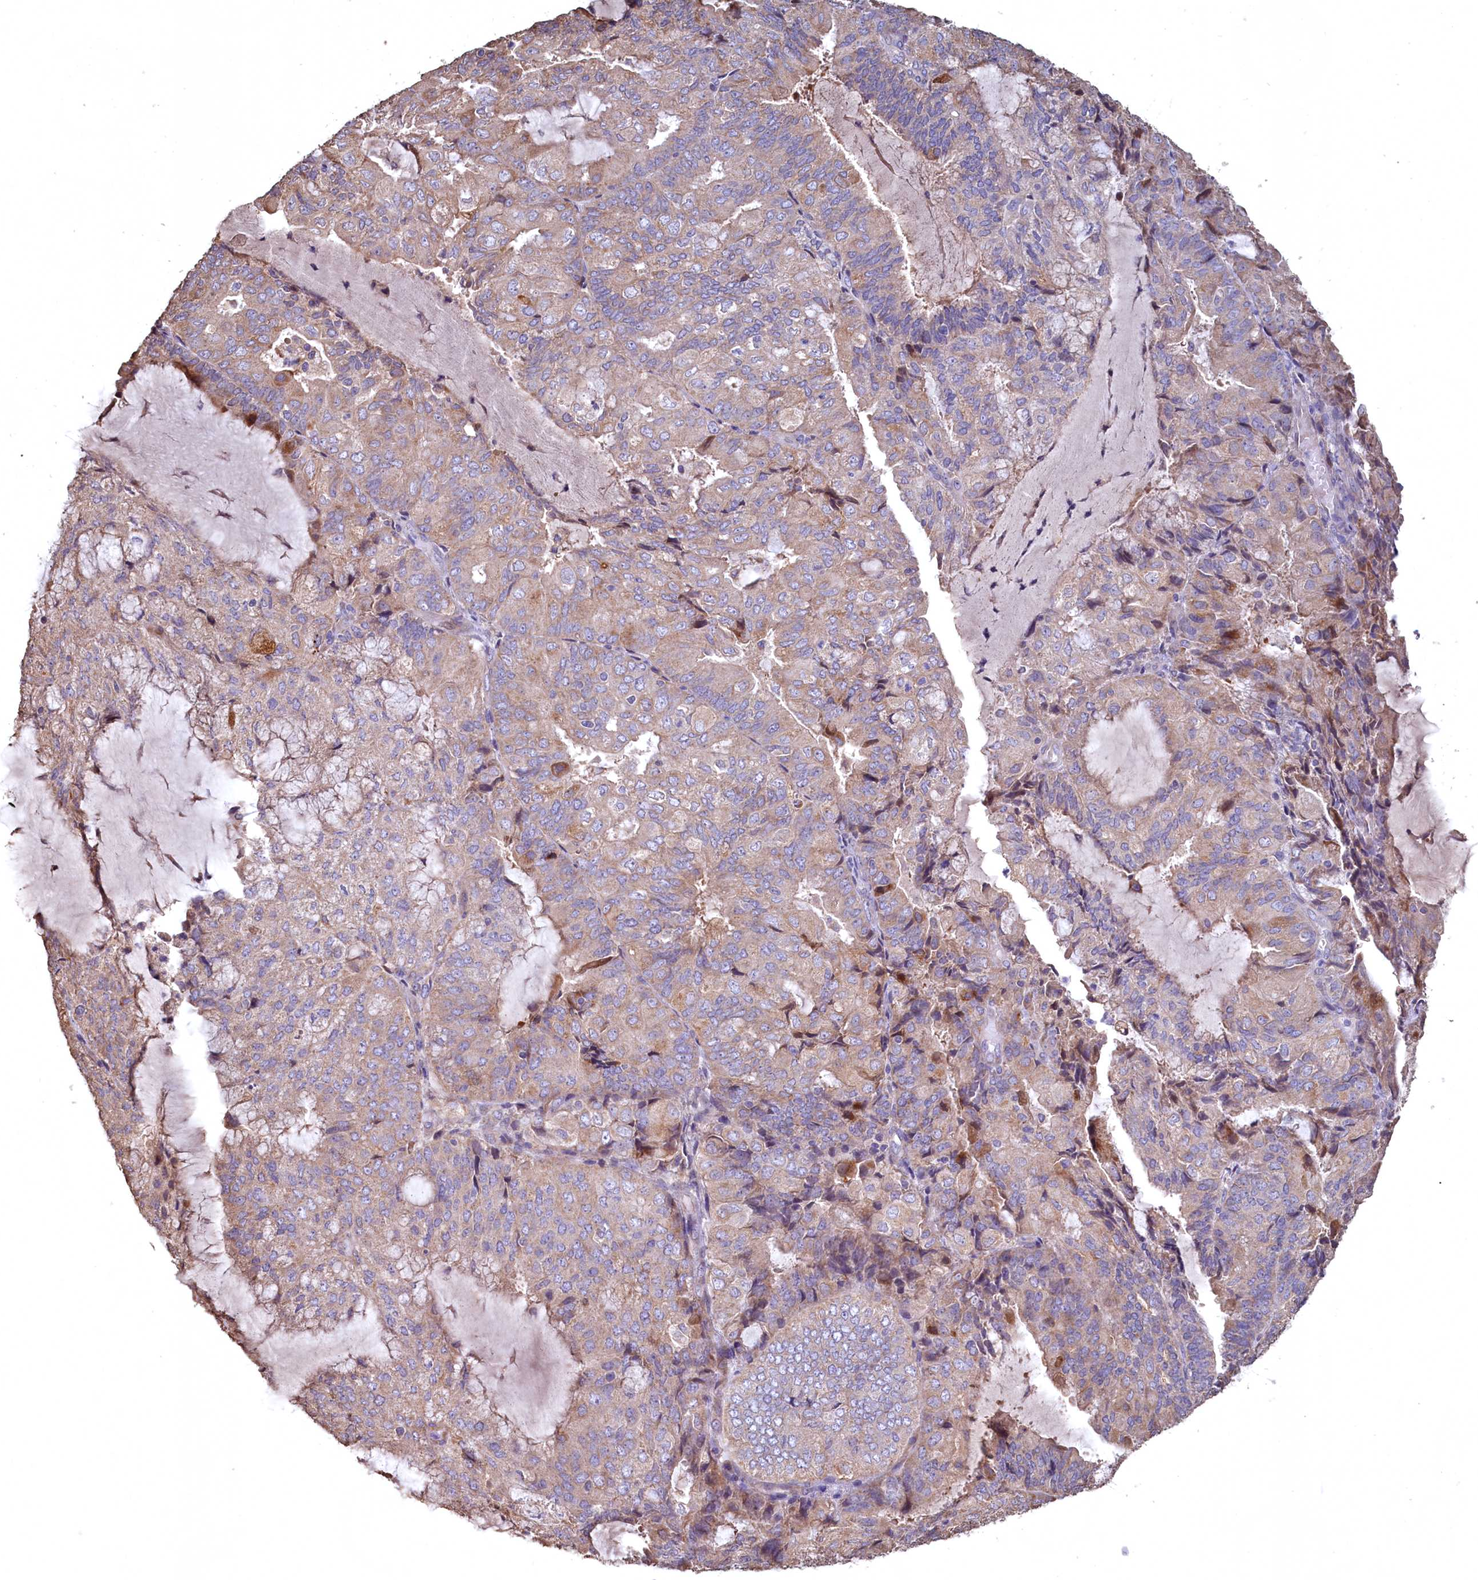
{"staining": {"intensity": "weak", "quantity": "<25%", "location": "cytoplasmic/membranous"}, "tissue": "endometrial cancer", "cell_type": "Tumor cells", "image_type": "cancer", "snomed": [{"axis": "morphology", "description": "Adenocarcinoma, NOS"}, {"axis": "topography", "description": "Endometrium"}], "caption": "Tumor cells are negative for protein expression in human adenocarcinoma (endometrial).", "gene": "FUNDC1", "patient": {"sex": "female", "age": 81}}